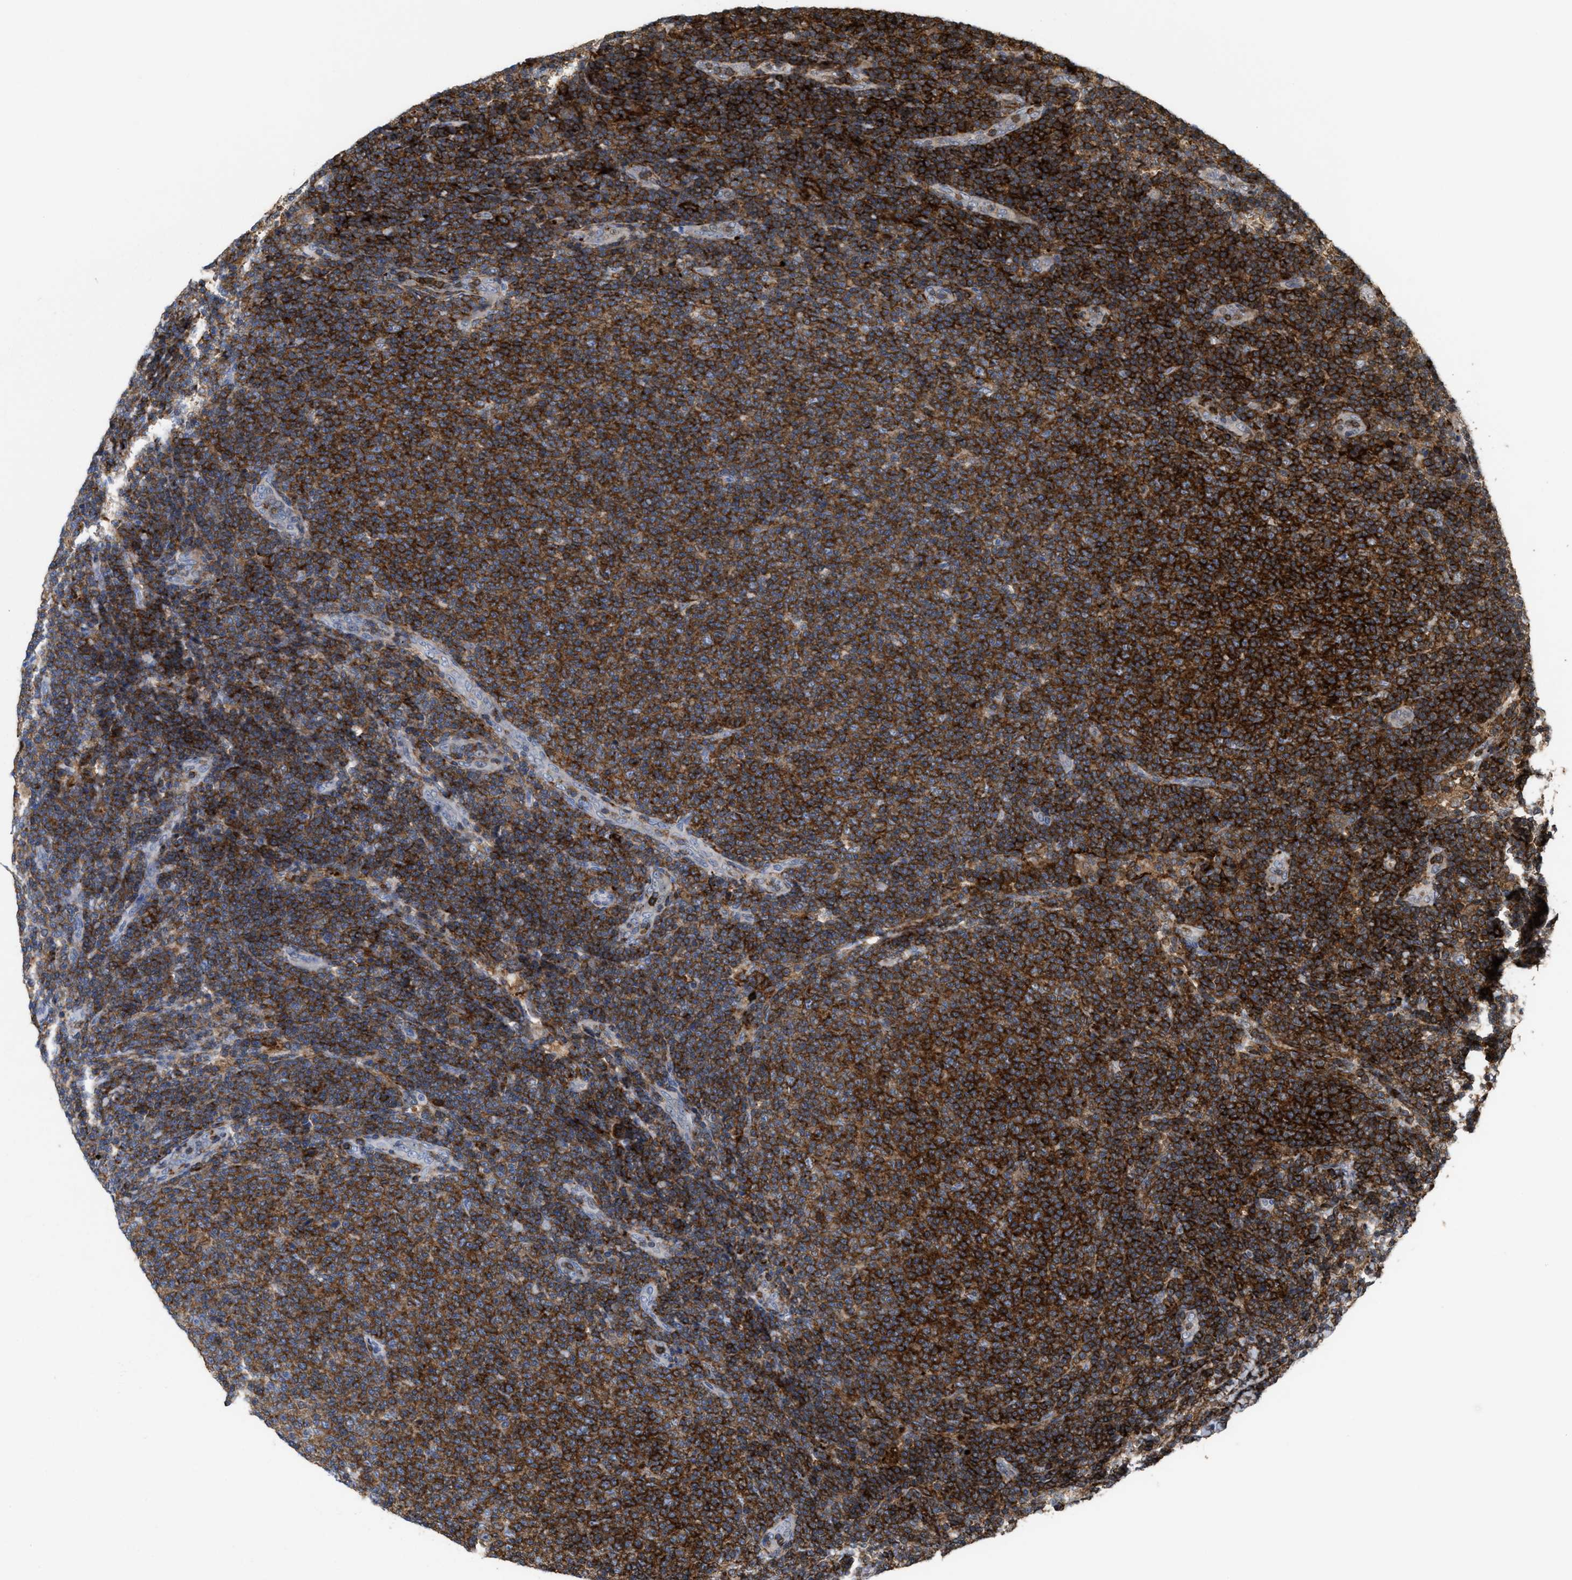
{"staining": {"intensity": "strong", "quantity": ">75%", "location": "cytoplasmic/membranous"}, "tissue": "lymphoma", "cell_type": "Tumor cells", "image_type": "cancer", "snomed": [{"axis": "morphology", "description": "Malignant lymphoma, non-Hodgkin's type, Low grade"}, {"axis": "topography", "description": "Lymph node"}], "caption": "Immunohistochemistry (IHC) photomicrograph of neoplastic tissue: human lymphoma stained using immunohistochemistry (IHC) shows high levels of strong protein expression localized specifically in the cytoplasmic/membranous of tumor cells, appearing as a cytoplasmic/membranous brown color.", "gene": "PTPRE", "patient": {"sex": "male", "age": 66}}